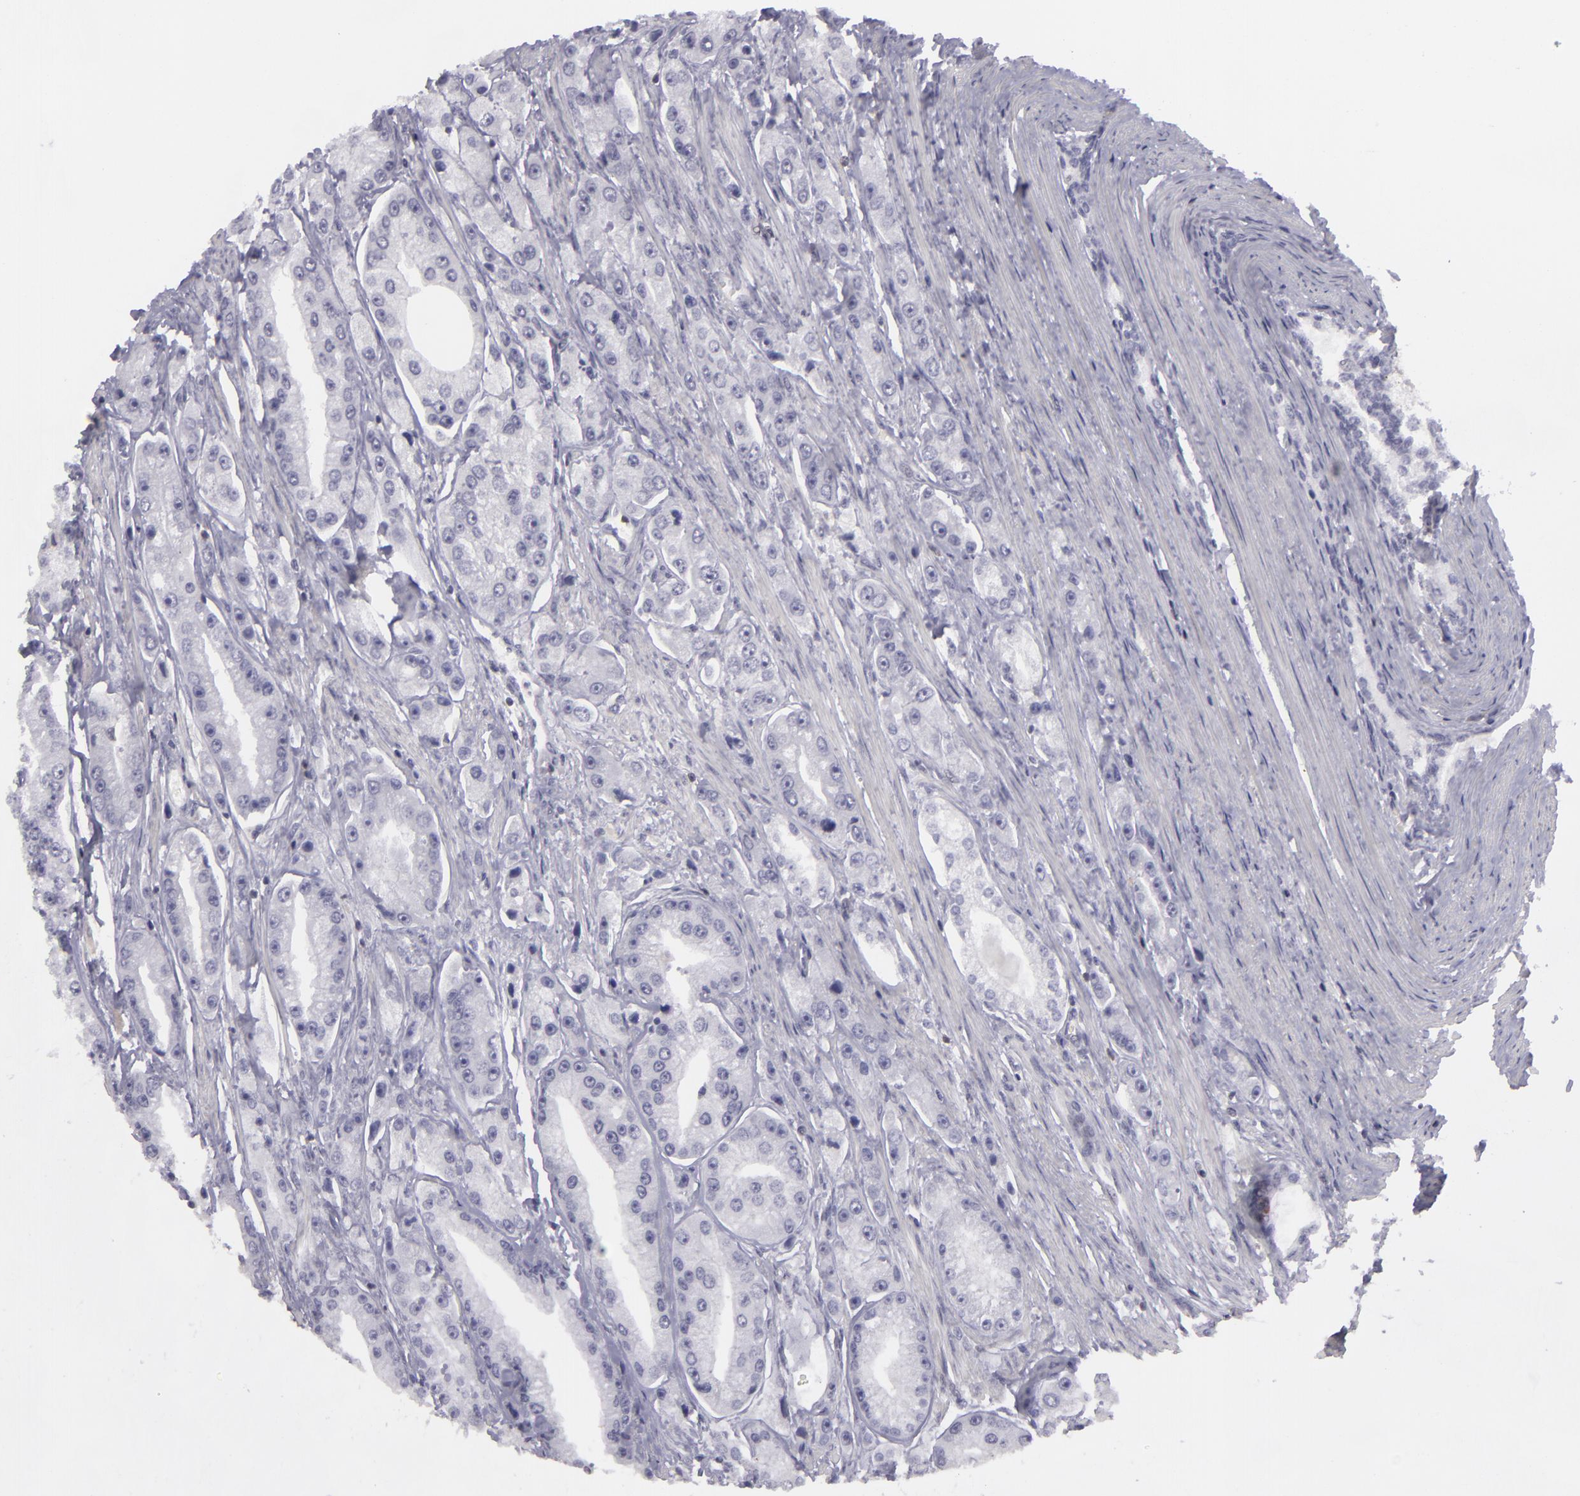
{"staining": {"intensity": "negative", "quantity": "none", "location": "none"}, "tissue": "prostate cancer", "cell_type": "Tumor cells", "image_type": "cancer", "snomed": [{"axis": "morphology", "description": "Adenocarcinoma, Medium grade"}, {"axis": "topography", "description": "Prostate"}], "caption": "Immunohistochemistry of prostate cancer exhibits no expression in tumor cells.", "gene": "KCNAB2", "patient": {"sex": "male", "age": 72}}